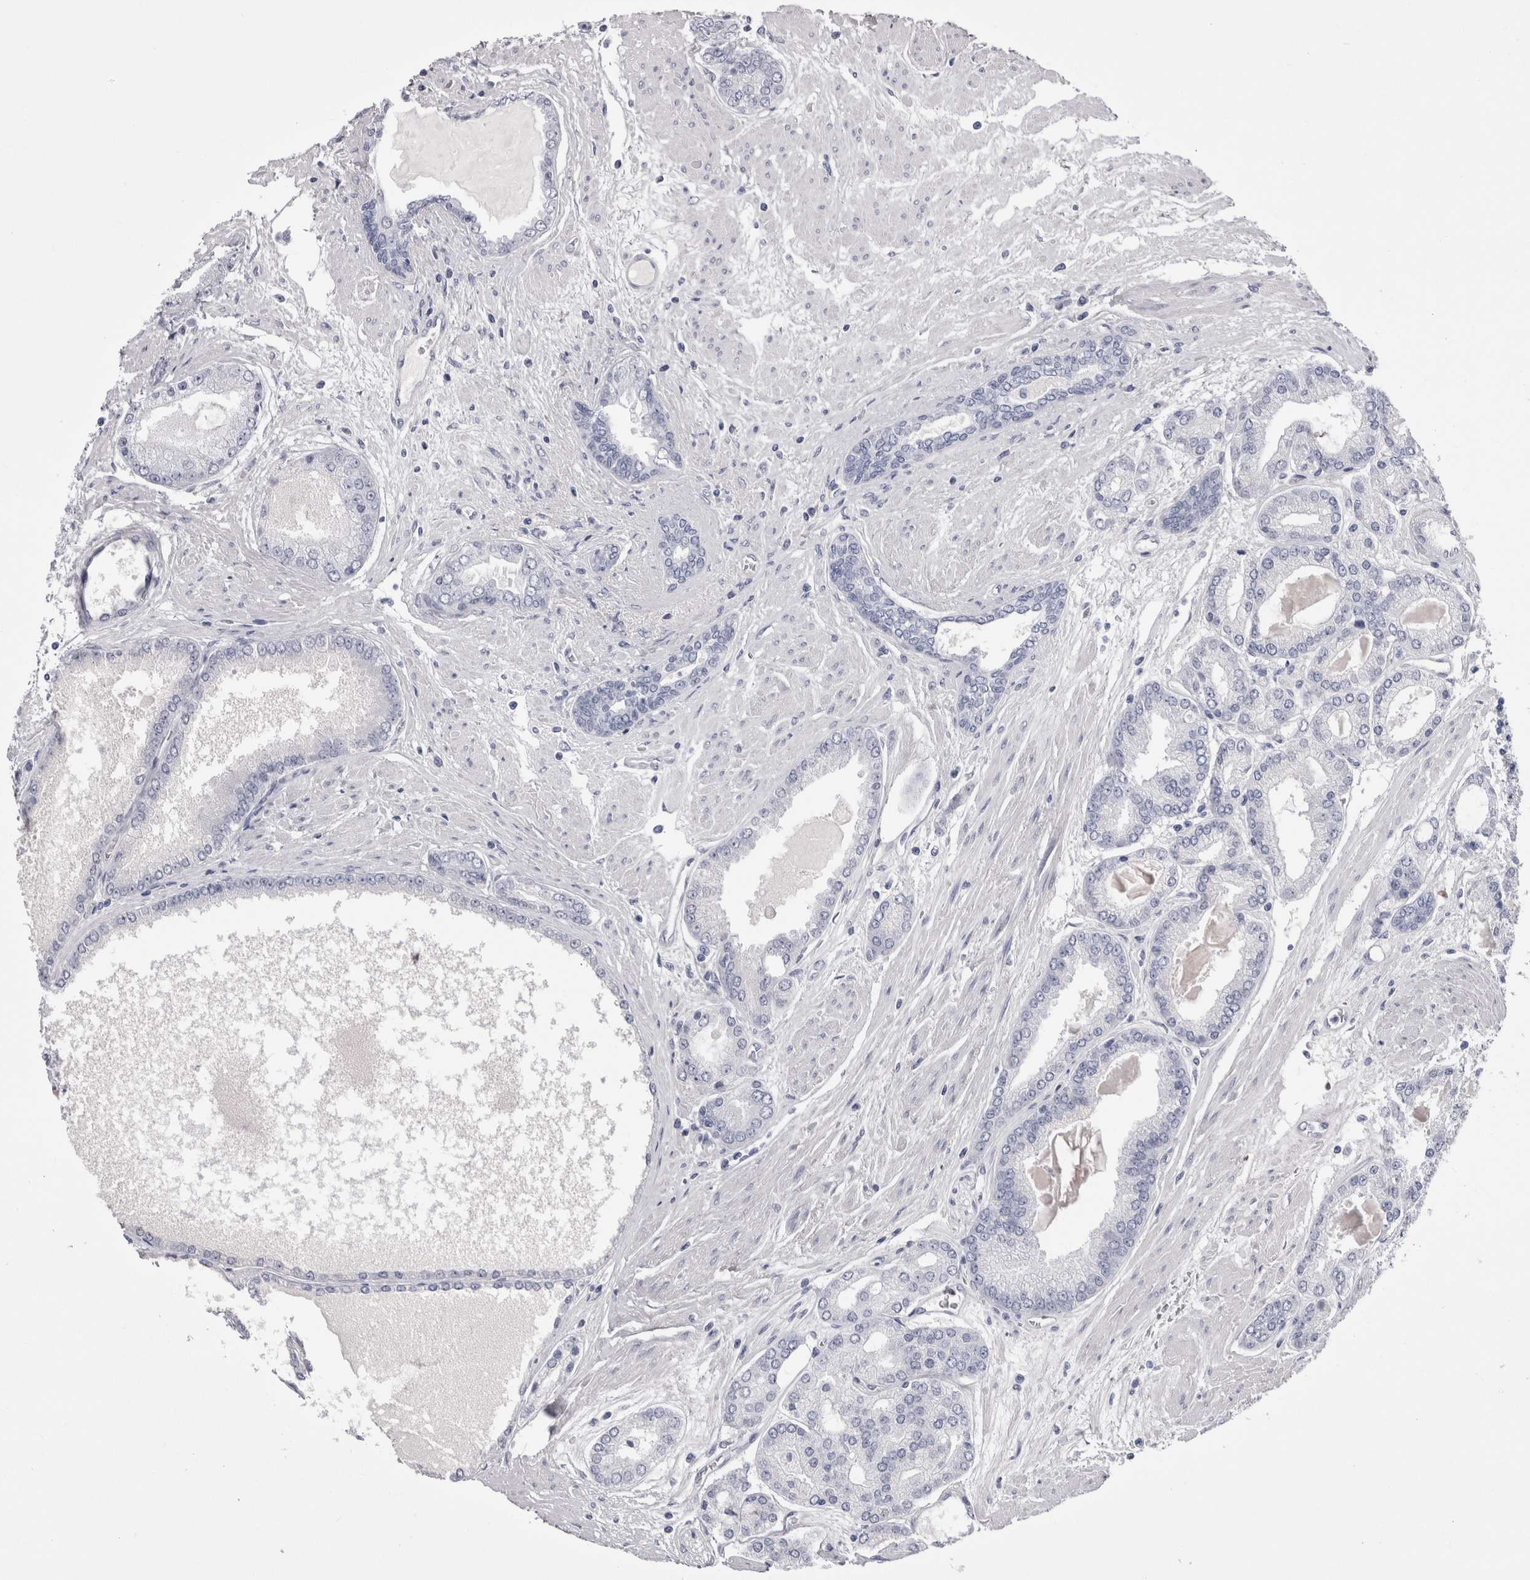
{"staining": {"intensity": "negative", "quantity": "none", "location": "none"}, "tissue": "prostate cancer", "cell_type": "Tumor cells", "image_type": "cancer", "snomed": [{"axis": "morphology", "description": "Adenocarcinoma, High grade"}, {"axis": "topography", "description": "Prostate"}], "caption": "An IHC micrograph of prostate cancer is shown. There is no staining in tumor cells of prostate cancer. (DAB (3,3'-diaminobenzidine) immunohistochemistry (IHC) with hematoxylin counter stain).", "gene": "CDHR5", "patient": {"sex": "male", "age": 59}}